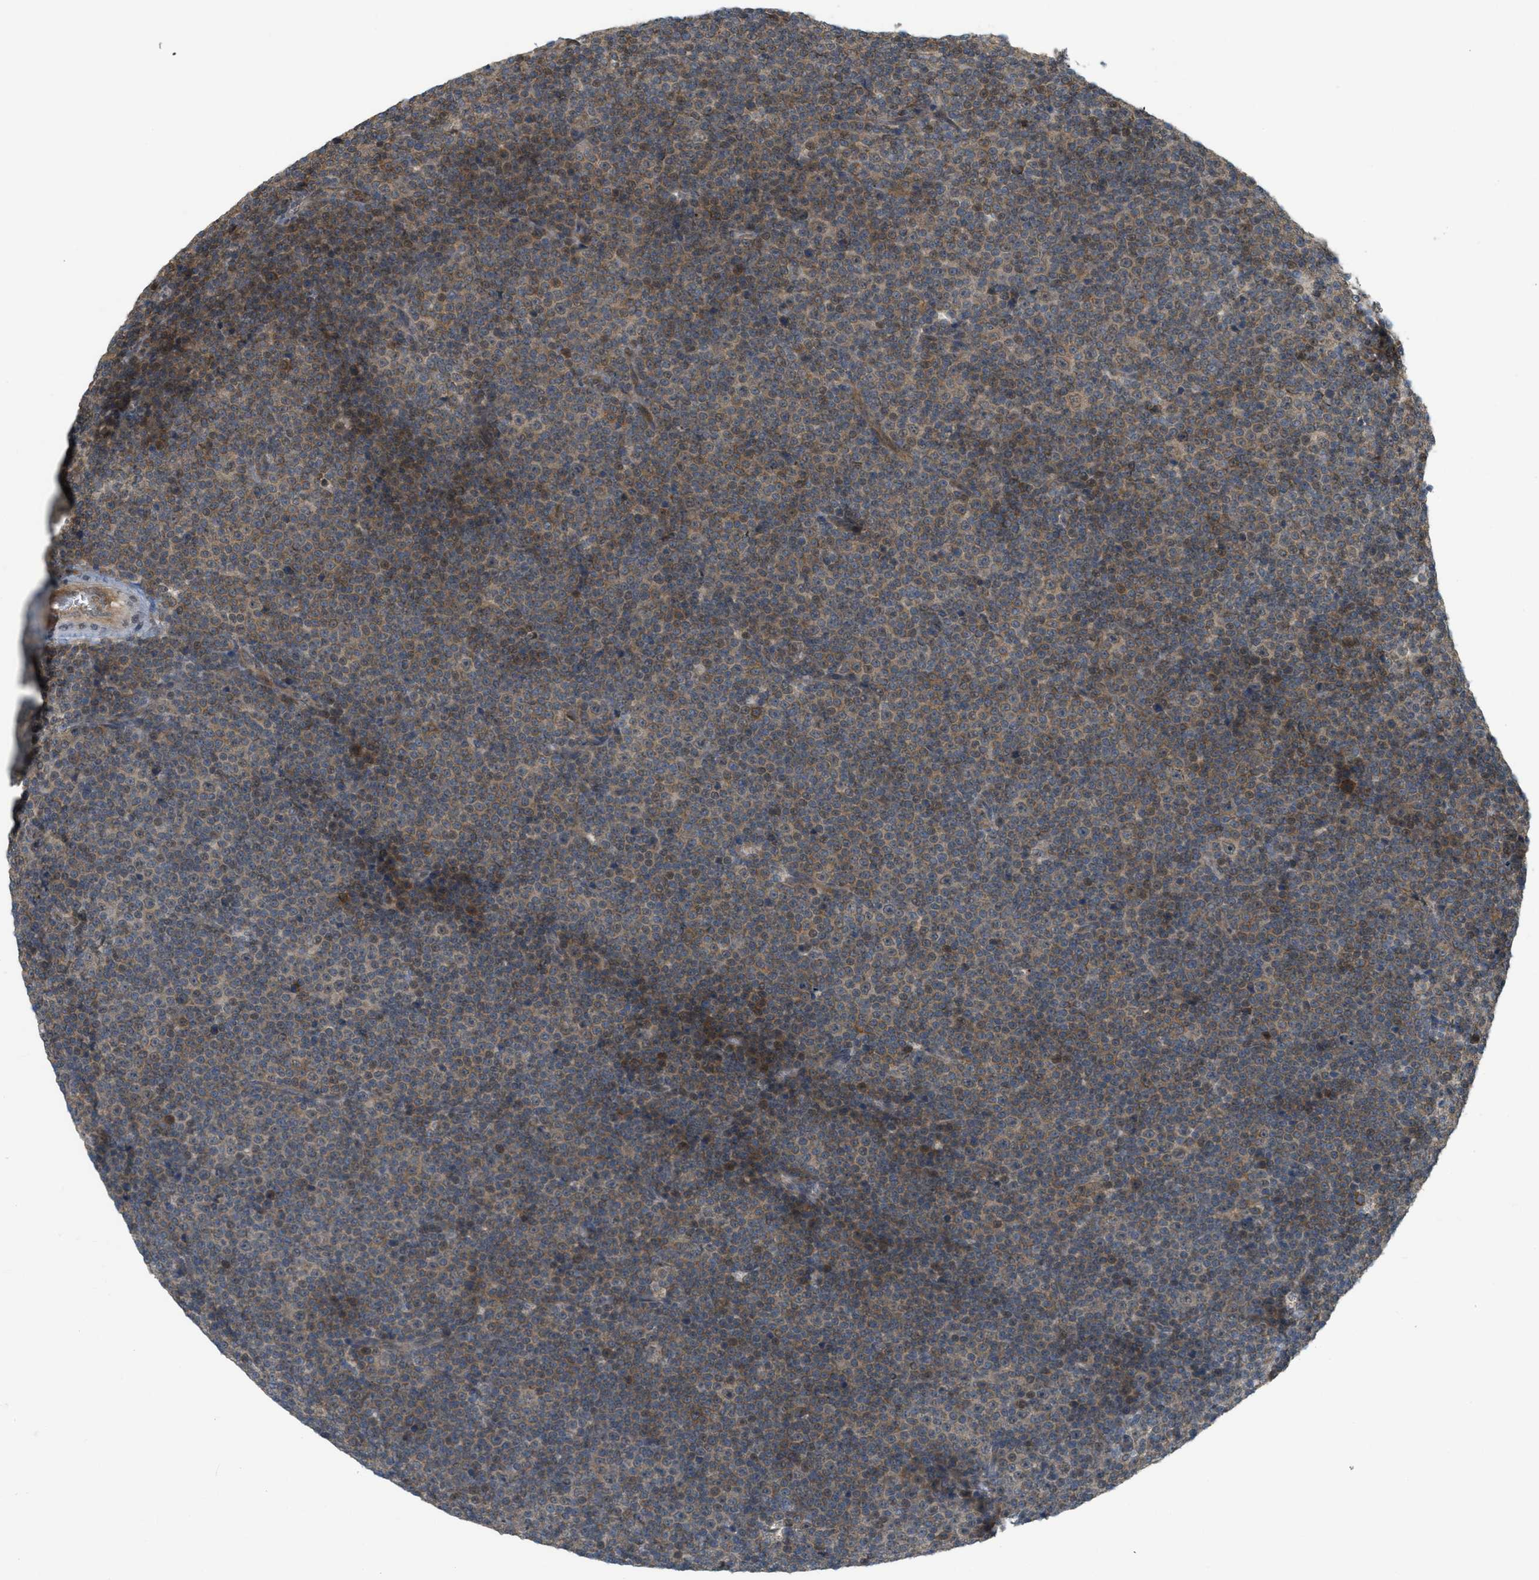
{"staining": {"intensity": "weak", "quantity": "25%-75%", "location": "cytoplasmic/membranous"}, "tissue": "lymphoma", "cell_type": "Tumor cells", "image_type": "cancer", "snomed": [{"axis": "morphology", "description": "Malignant lymphoma, non-Hodgkin's type, Low grade"}, {"axis": "topography", "description": "Lymph node"}], "caption": "Human low-grade malignant lymphoma, non-Hodgkin's type stained with a protein marker demonstrates weak staining in tumor cells.", "gene": "PRKD1", "patient": {"sex": "female", "age": 67}}